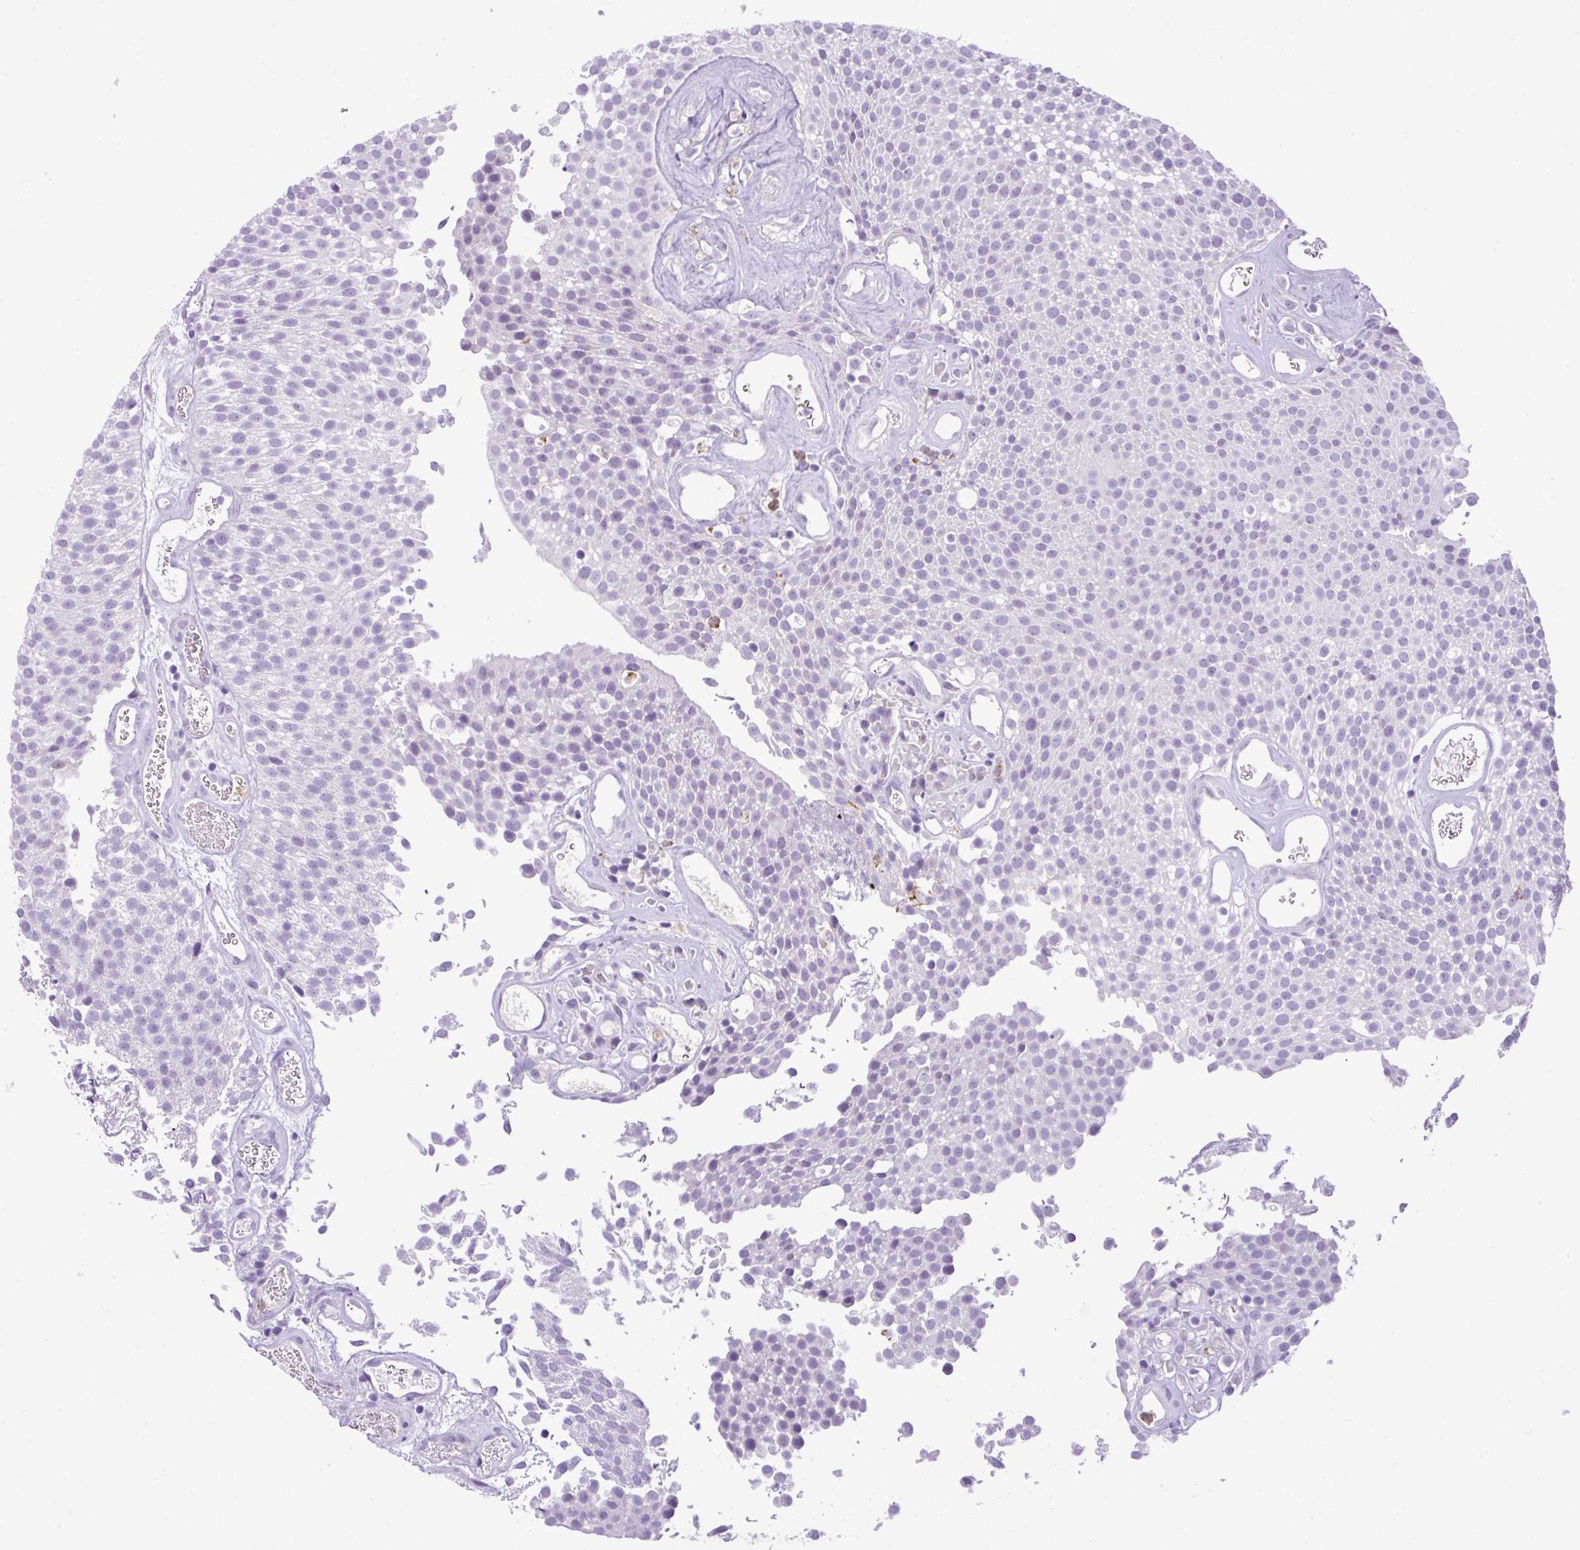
{"staining": {"intensity": "negative", "quantity": "none", "location": "none"}, "tissue": "urothelial cancer", "cell_type": "Tumor cells", "image_type": "cancer", "snomed": [{"axis": "morphology", "description": "Urothelial carcinoma, Low grade"}, {"axis": "topography", "description": "Urinary bladder"}], "caption": "Immunohistochemistry of human urothelial cancer shows no positivity in tumor cells.", "gene": "HTR3E", "patient": {"sex": "female", "age": 79}}